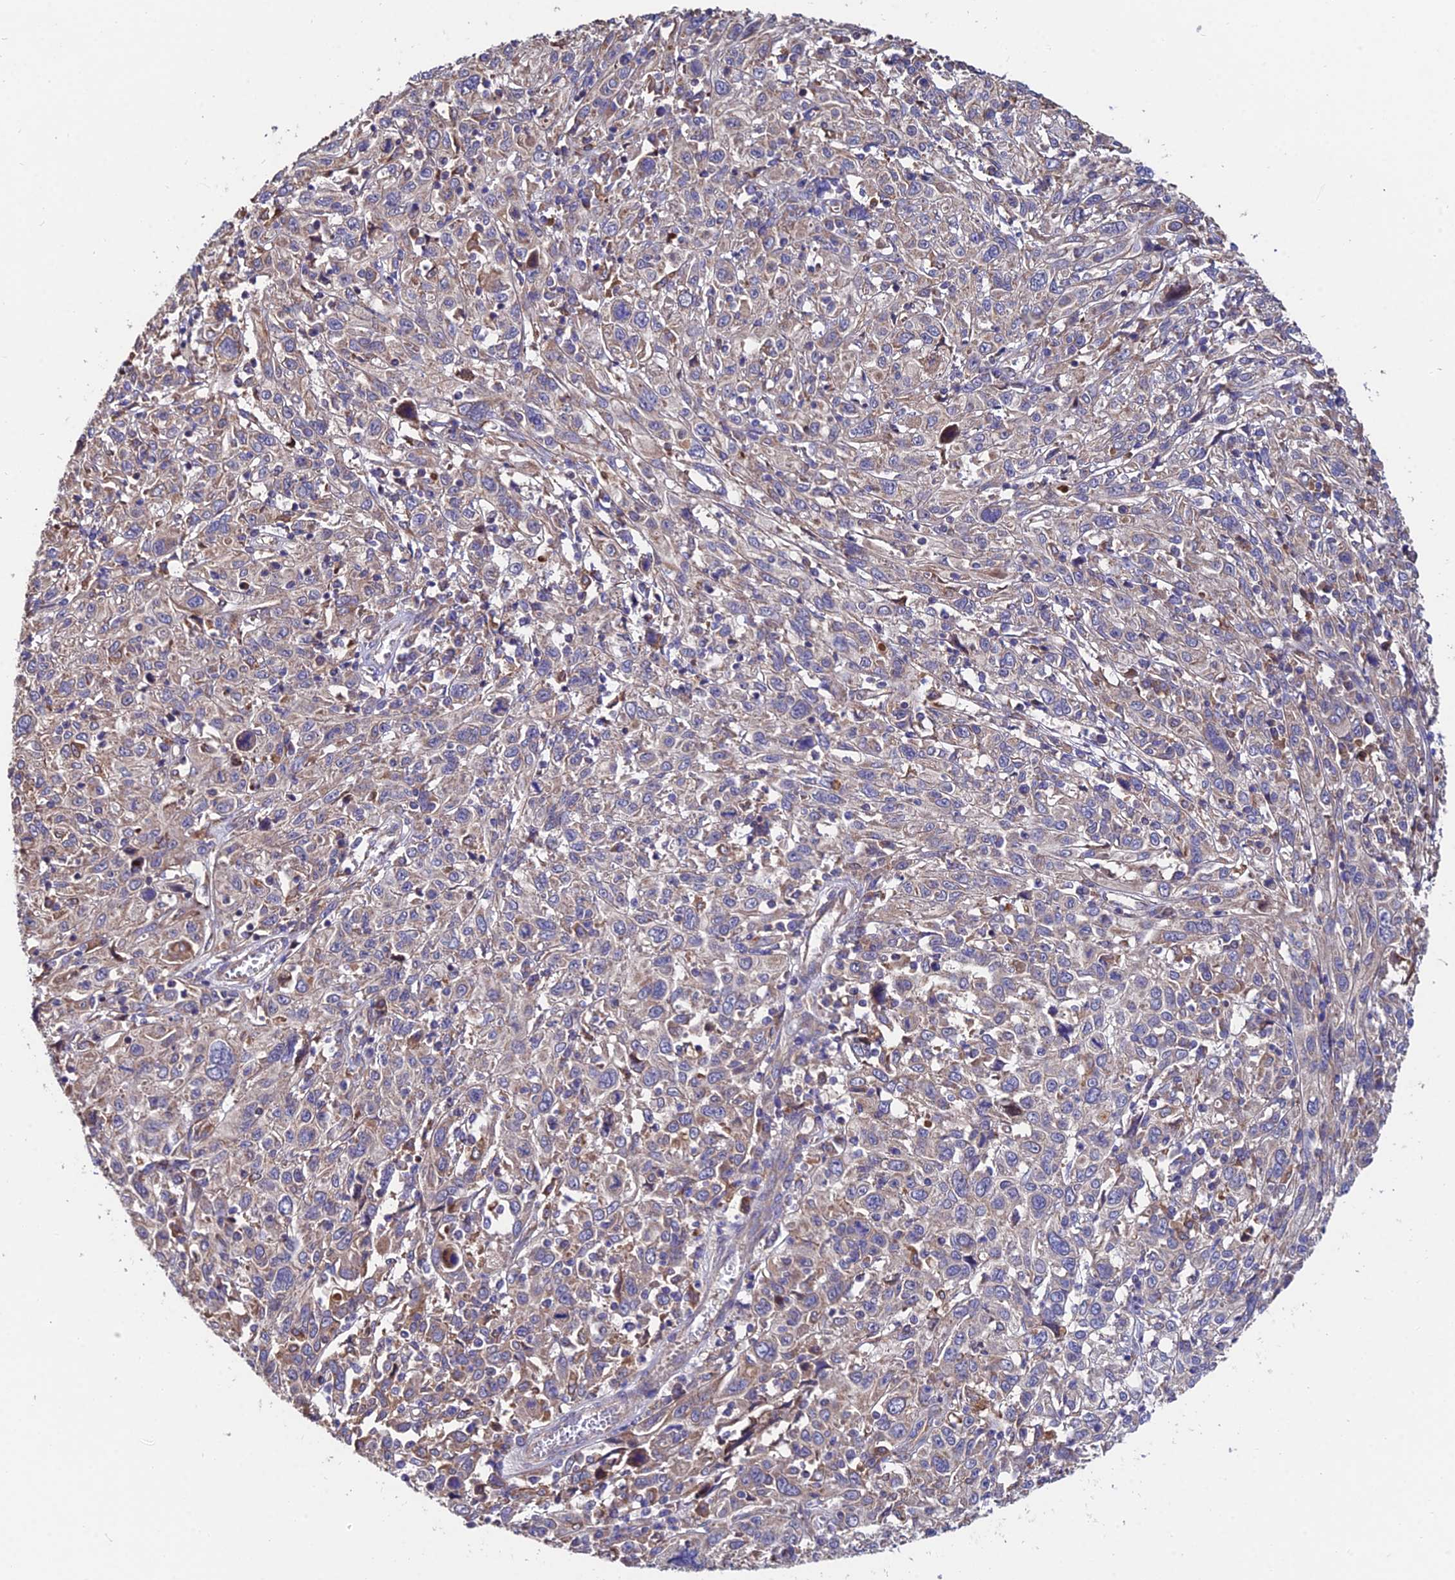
{"staining": {"intensity": "weak", "quantity": "25%-75%", "location": "cytoplasmic/membranous"}, "tissue": "cervical cancer", "cell_type": "Tumor cells", "image_type": "cancer", "snomed": [{"axis": "morphology", "description": "Squamous cell carcinoma, NOS"}, {"axis": "topography", "description": "Cervix"}], "caption": "Immunohistochemistry (IHC) histopathology image of human cervical cancer stained for a protein (brown), which shows low levels of weak cytoplasmic/membranous staining in approximately 25%-75% of tumor cells.", "gene": "CDC37L1", "patient": {"sex": "female", "age": 46}}